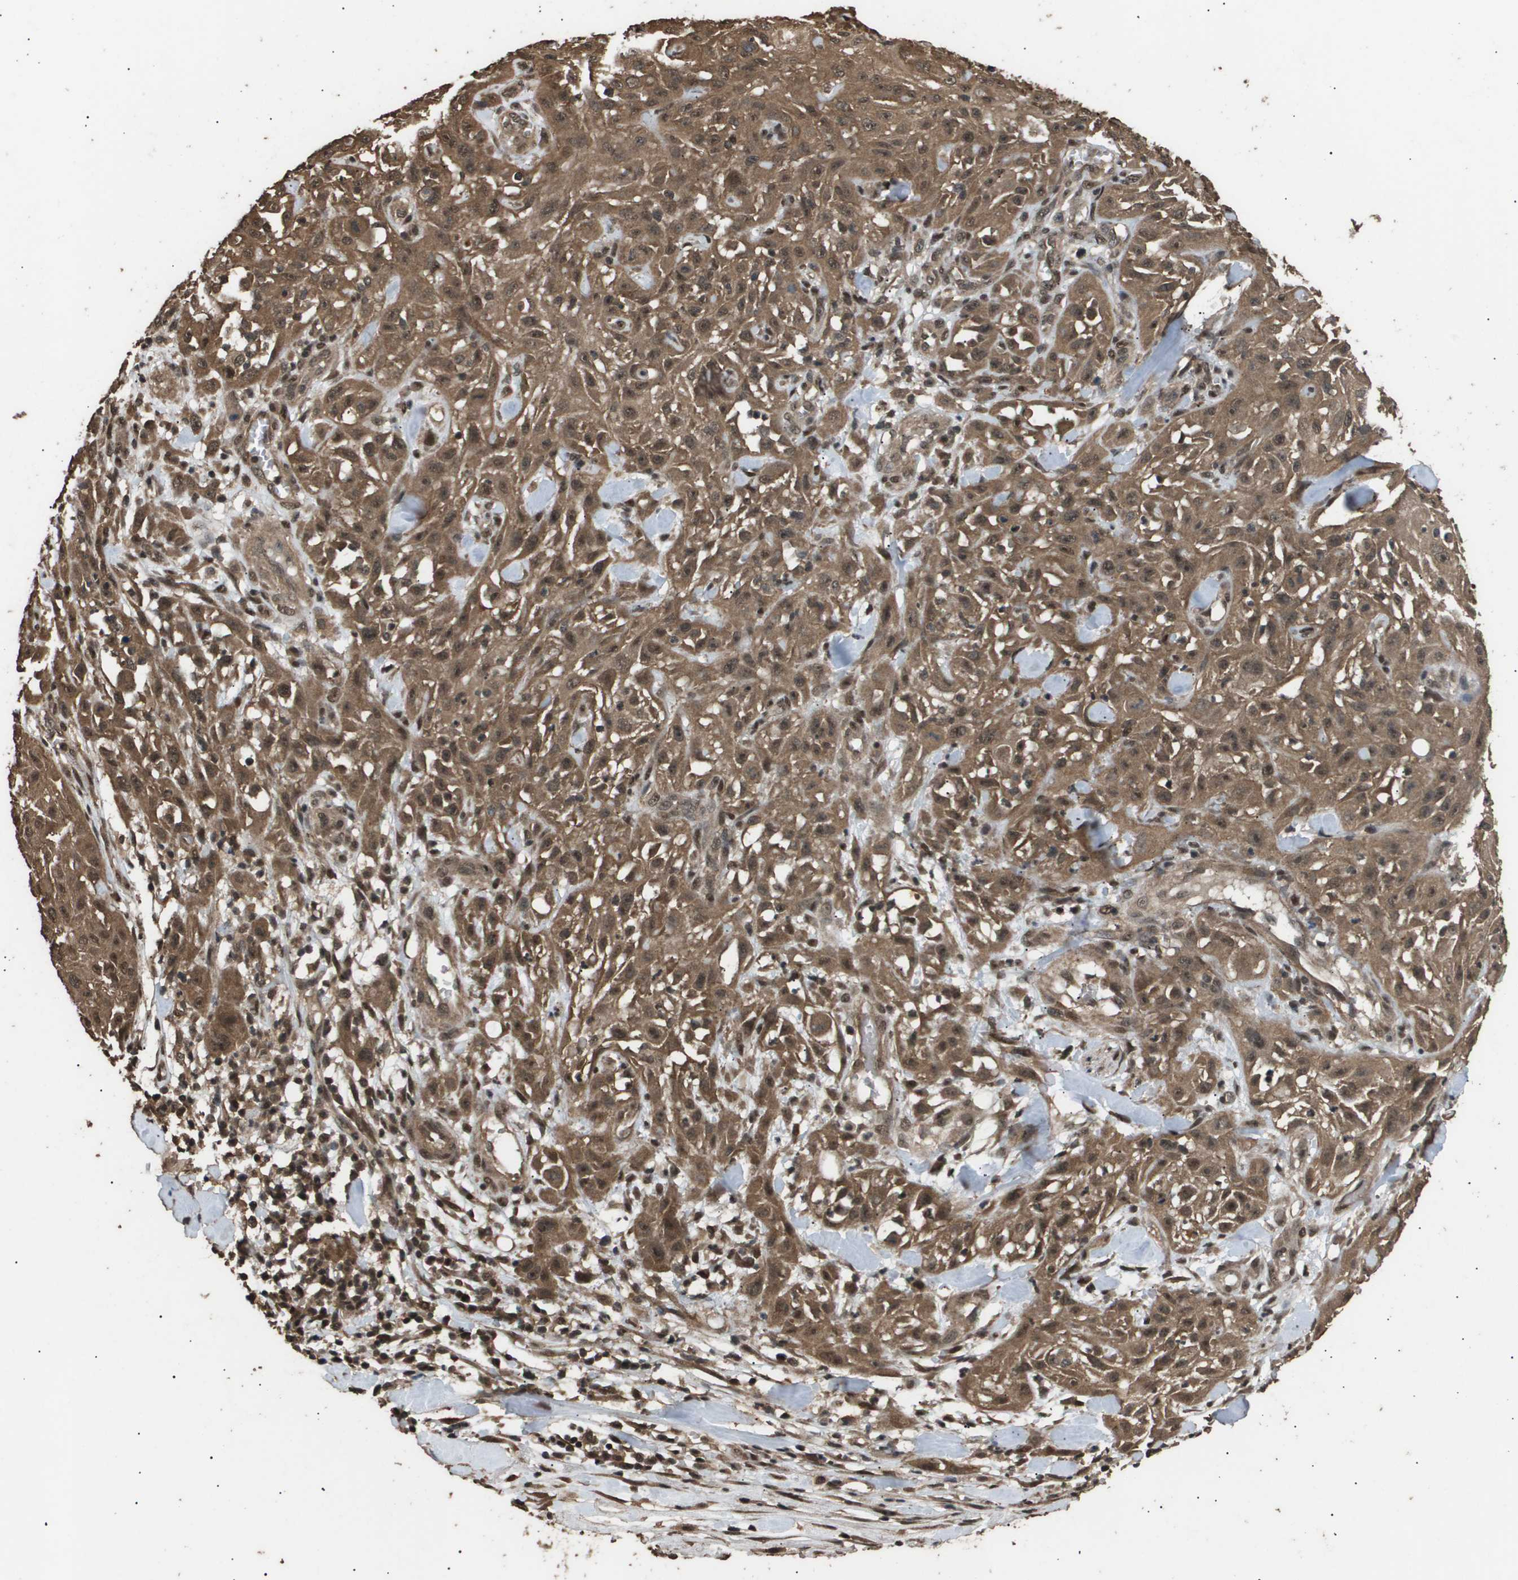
{"staining": {"intensity": "moderate", "quantity": ">75%", "location": "cytoplasmic/membranous,nuclear"}, "tissue": "skin cancer", "cell_type": "Tumor cells", "image_type": "cancer", "snomed": [{"axis": "morphology", "description": "Squamous cell carcinoma, NOS"}, {"axis": "topography", "description": "Skin"}], "caption": "Human skin cancer (squamous cell carcinoma) stained for a protein (brown) reveals moderate cytoplasmic/membranous and nuclear positive staining in about >75% of tumor cells.", "gene": "ING1", "patient": {"sex": "male", "age": 75}}